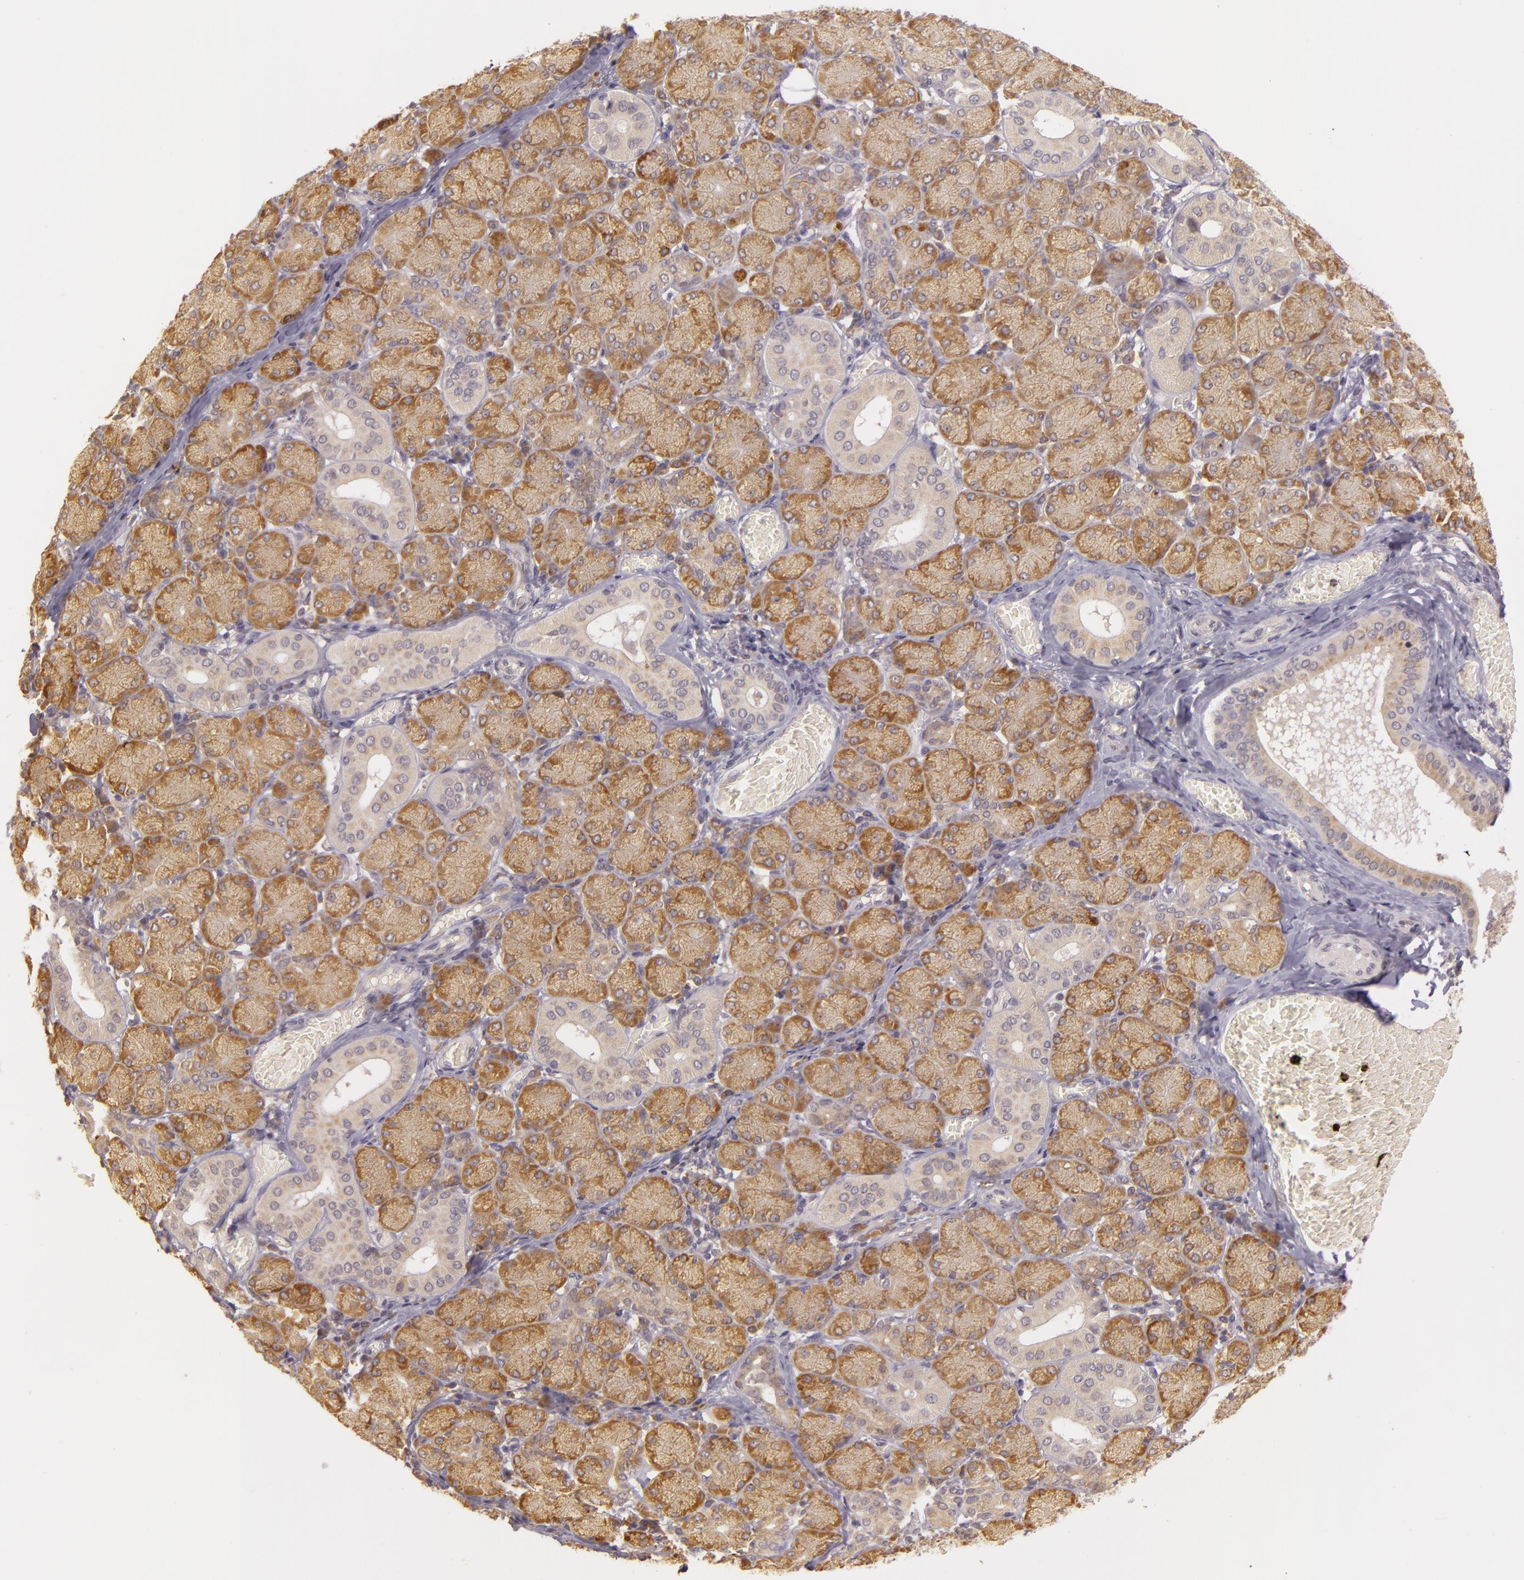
{"staining": {"intensity": "moderate", "quantity": ">75%", "location": "cytoplasmic/membranous"}, "tissue": "salivary gland", "cell_type": "Glandular cells", "image_type": "normal", "snomed": [{"axis": "morphology", "description": "Normal tissue, NOS"}, {"axis": "topography", "description": "Salivary gland"}], "caption": "Human salivary gland stained with a protein marker exhibits moderate staining in glandular cells.", "gene": "PPP1R3F", "patient": {"sex": "female", "age": 24}}